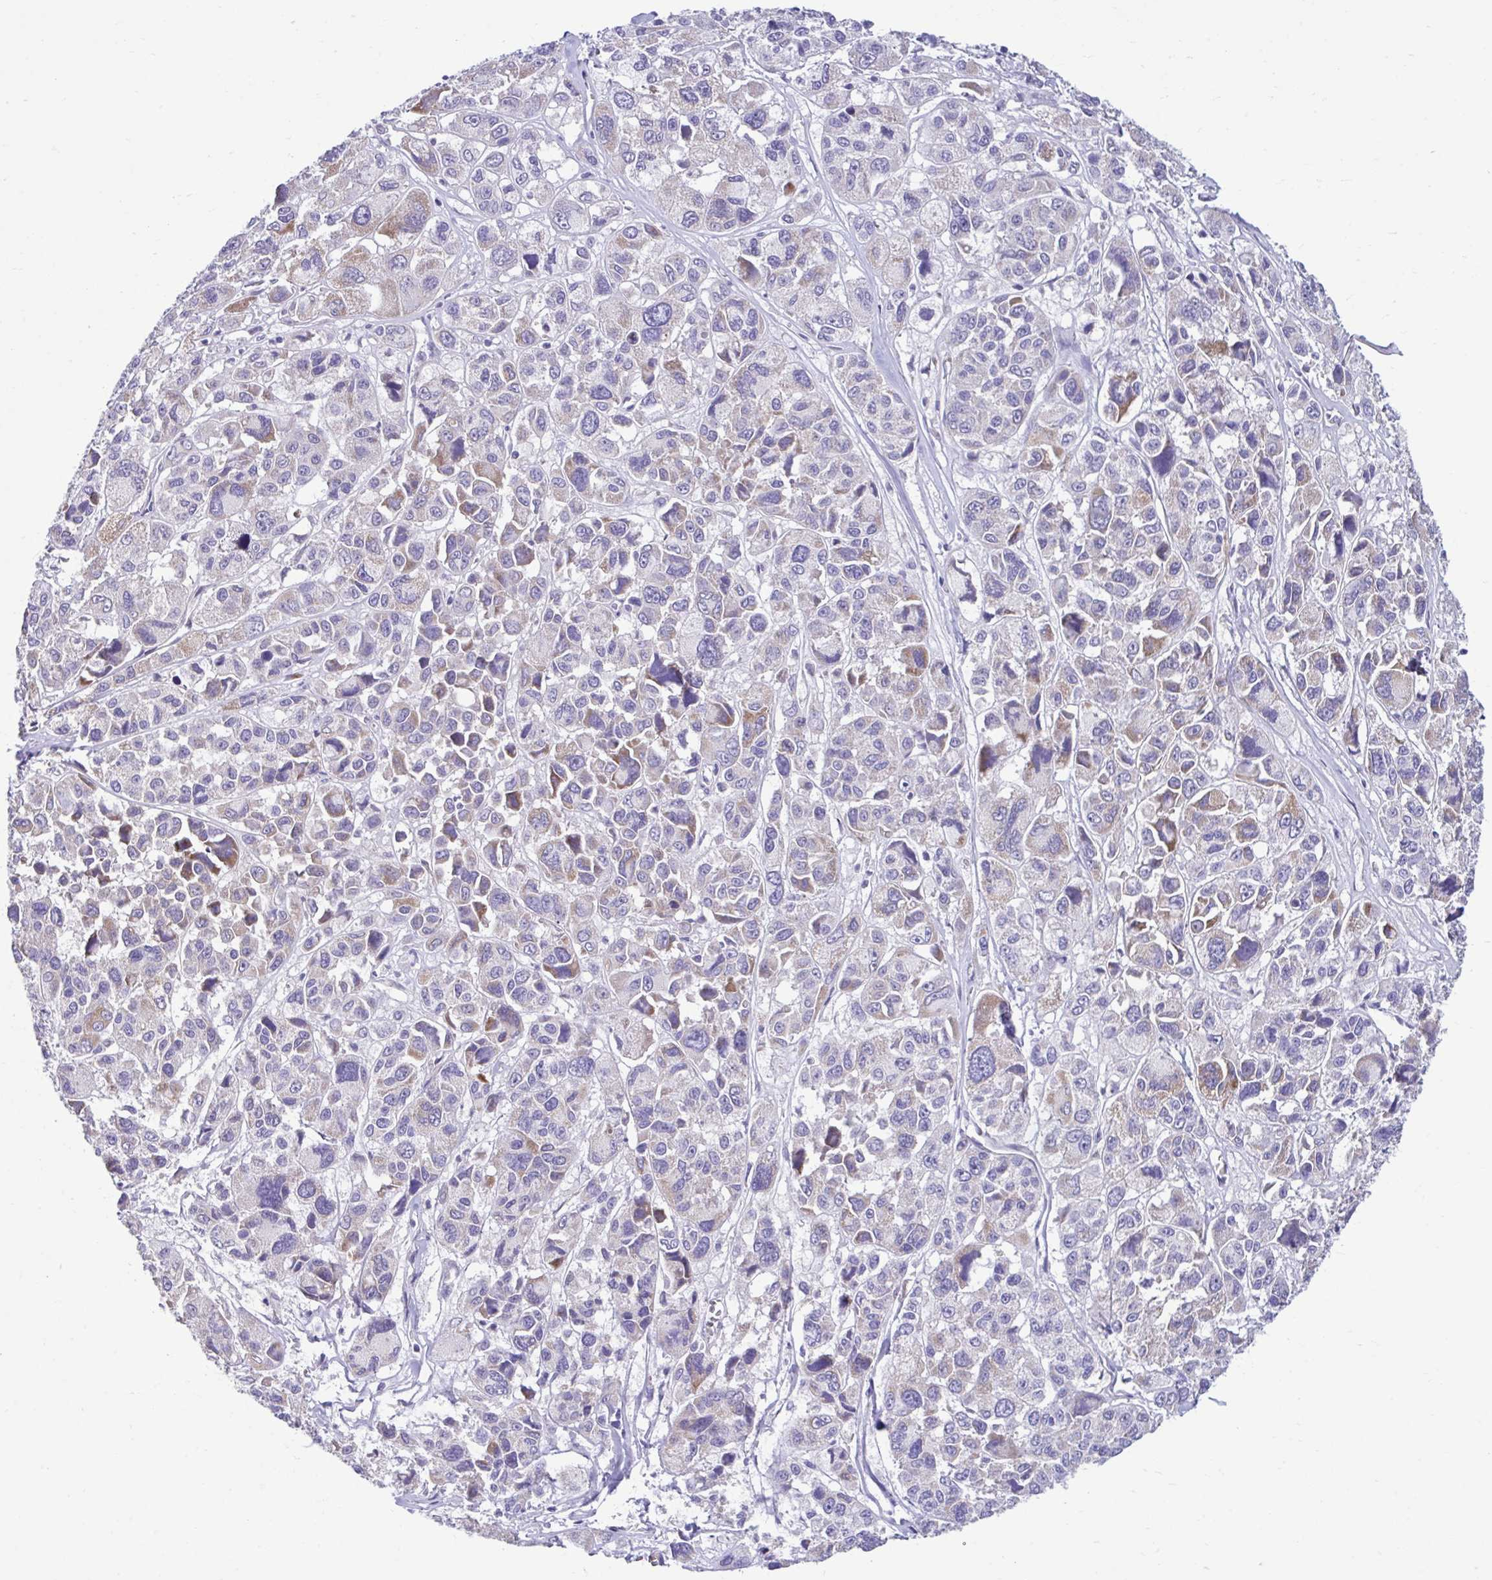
{"staining": {"intensity": "moderate", "quantity": "<25%", "location": "cytoplasmic/membranous"}, "tissue": "melanoma", "cell_type": "Tumor cells", "image_type": "cancer", "snomed": [{"axis": "morphology", "description": "Malignant melanoma, NOS"}, {"axis": "topography", "description": "Skin"}], "caption": "Immunohistochemistry (IHC) (DAB (3,3'-diaminobenzidine)) staining of human melanoma displays moderate cytoplasmic/membranous protein expression in approximately <25% of tumor cells.", "gene": "LINGO4", "patient": {"sex": "female", "age": 66}}